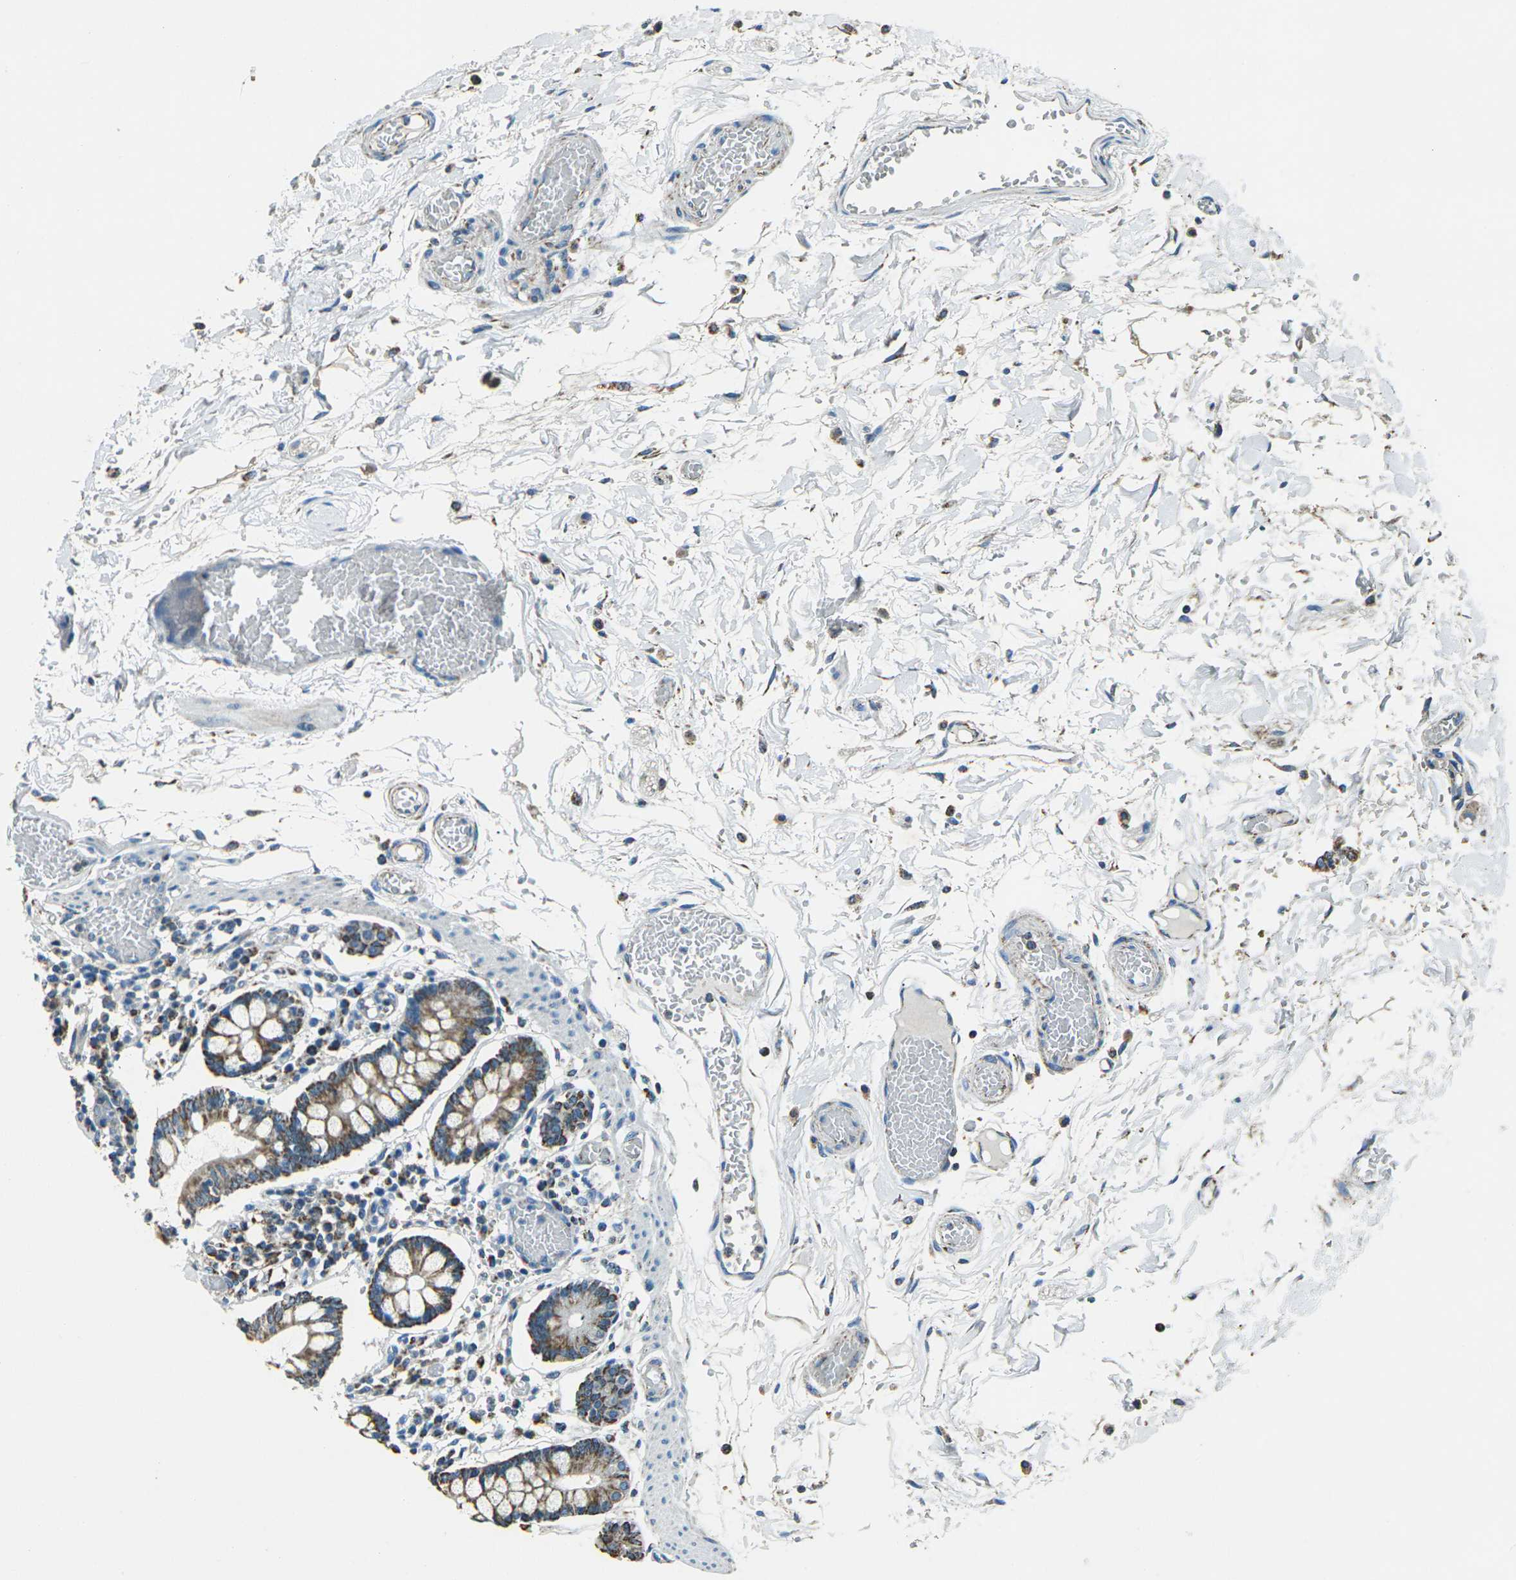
{"staining": {"intensity": "moderate", "quantity": ">75%", "location": "cytoplasmic/membranous"}, "tissue": "small intestine", "cell_type": "Glandular cells", "image_type": "normal", "snomed": [{"axis": "morphology", "description": "Normal tissue, NOS"}, {"axis": "topography", "description": "Small intestine"}], "caption": "Immunohistochemistry (IHC) photomicrograph of normal small intestine: small intestine stained using immunohistochemistry (IHC) reveals medium levels of moderate protein expression localized specifically in the cytoplasmic/membranous of glandular cells, appearing as a cytoplasmic/membranous brown color.", "gene": "IRF3", "patient": {"sex": "female", "age": 61}}